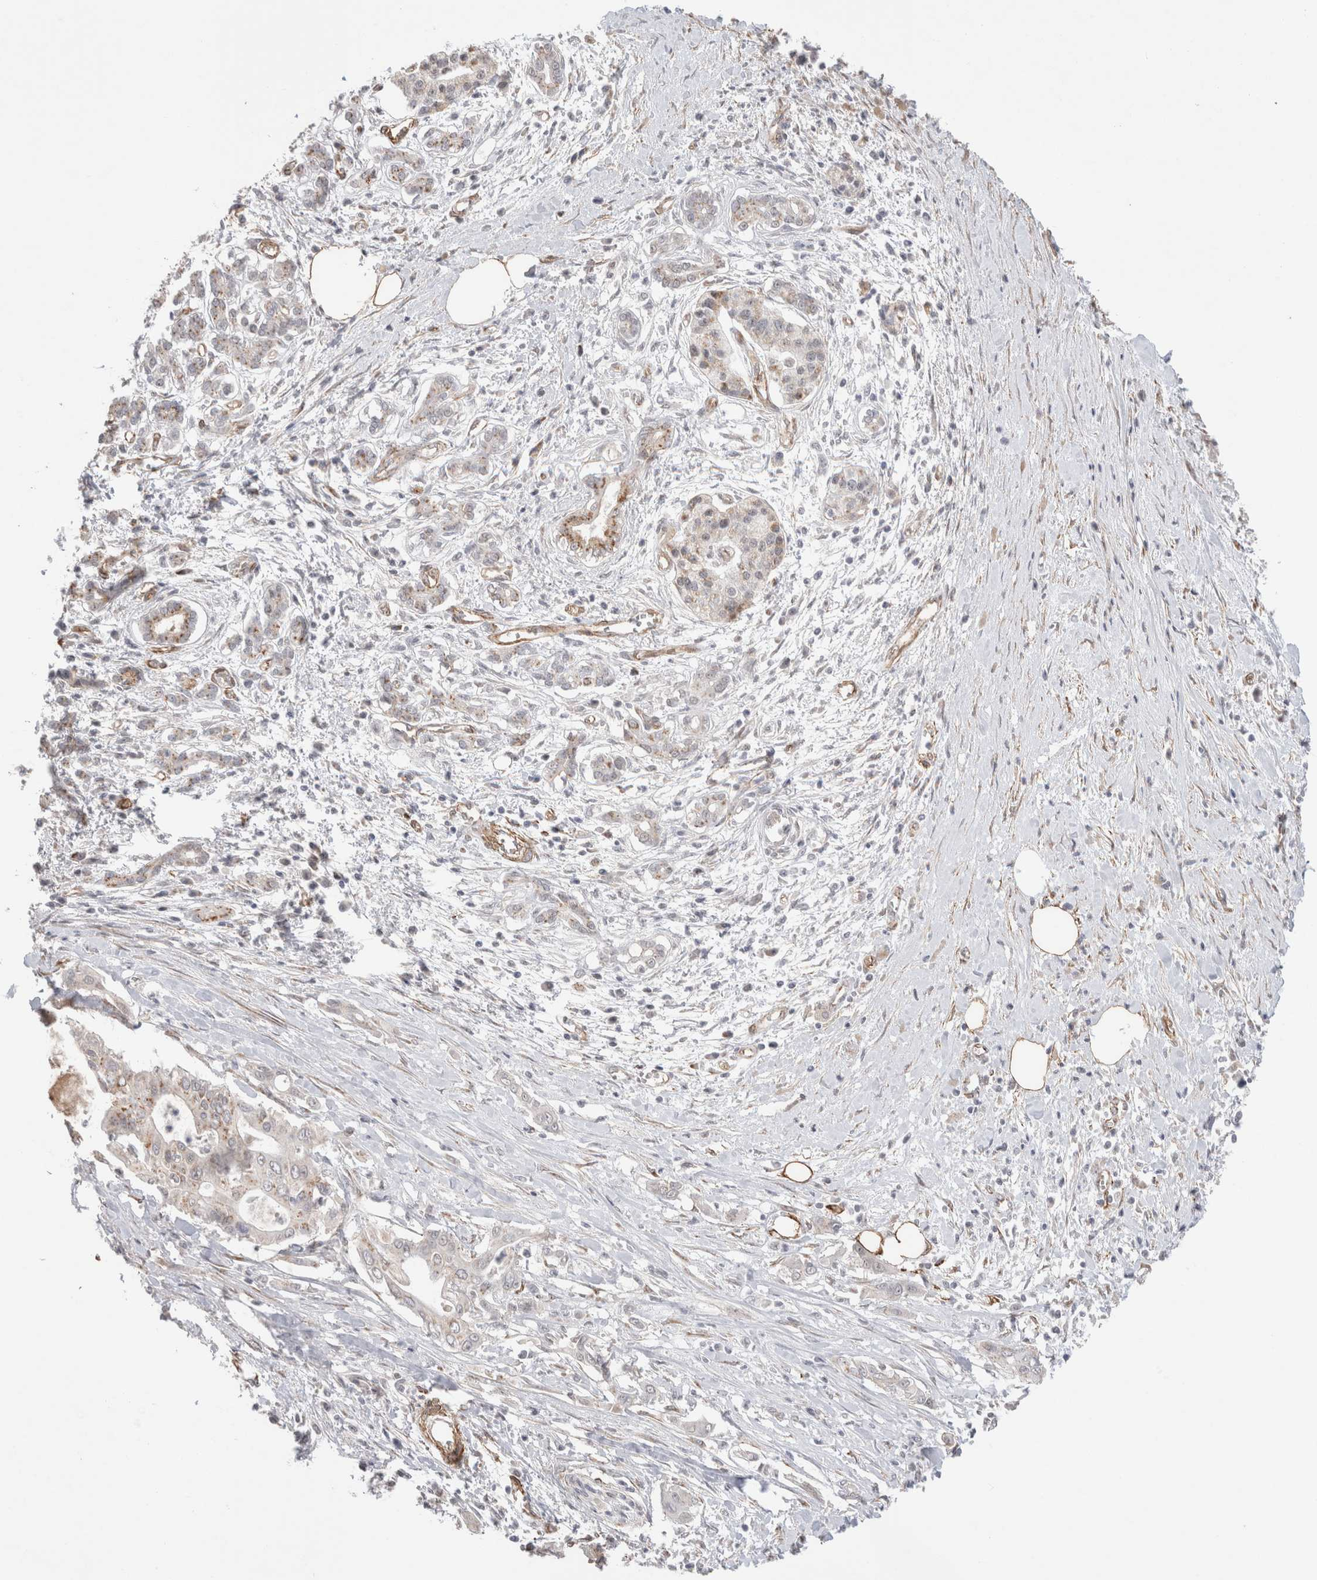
{"staining": {"intensity": "weak", "quantity": ">75%", "location": "cytoplasmic/membranous"}, "tissue": "pancreatic cancer", "cell_type": "Tumor cells", "image_type": "cancer", "snomed": [{"axis": "morphology", "description": "Adenocarcinoma, NOS"}, {"axis": "topography", "description": "Pancreas"}], "caption": "There is low levels of weak cytoplasmic/membranous staining in tumor cells of pancreatic cancer, as demonstrated by immunohistochemical staining (brown color).", "gene": "CAAP1", "patient": {"sex": "male", "age": 58}}